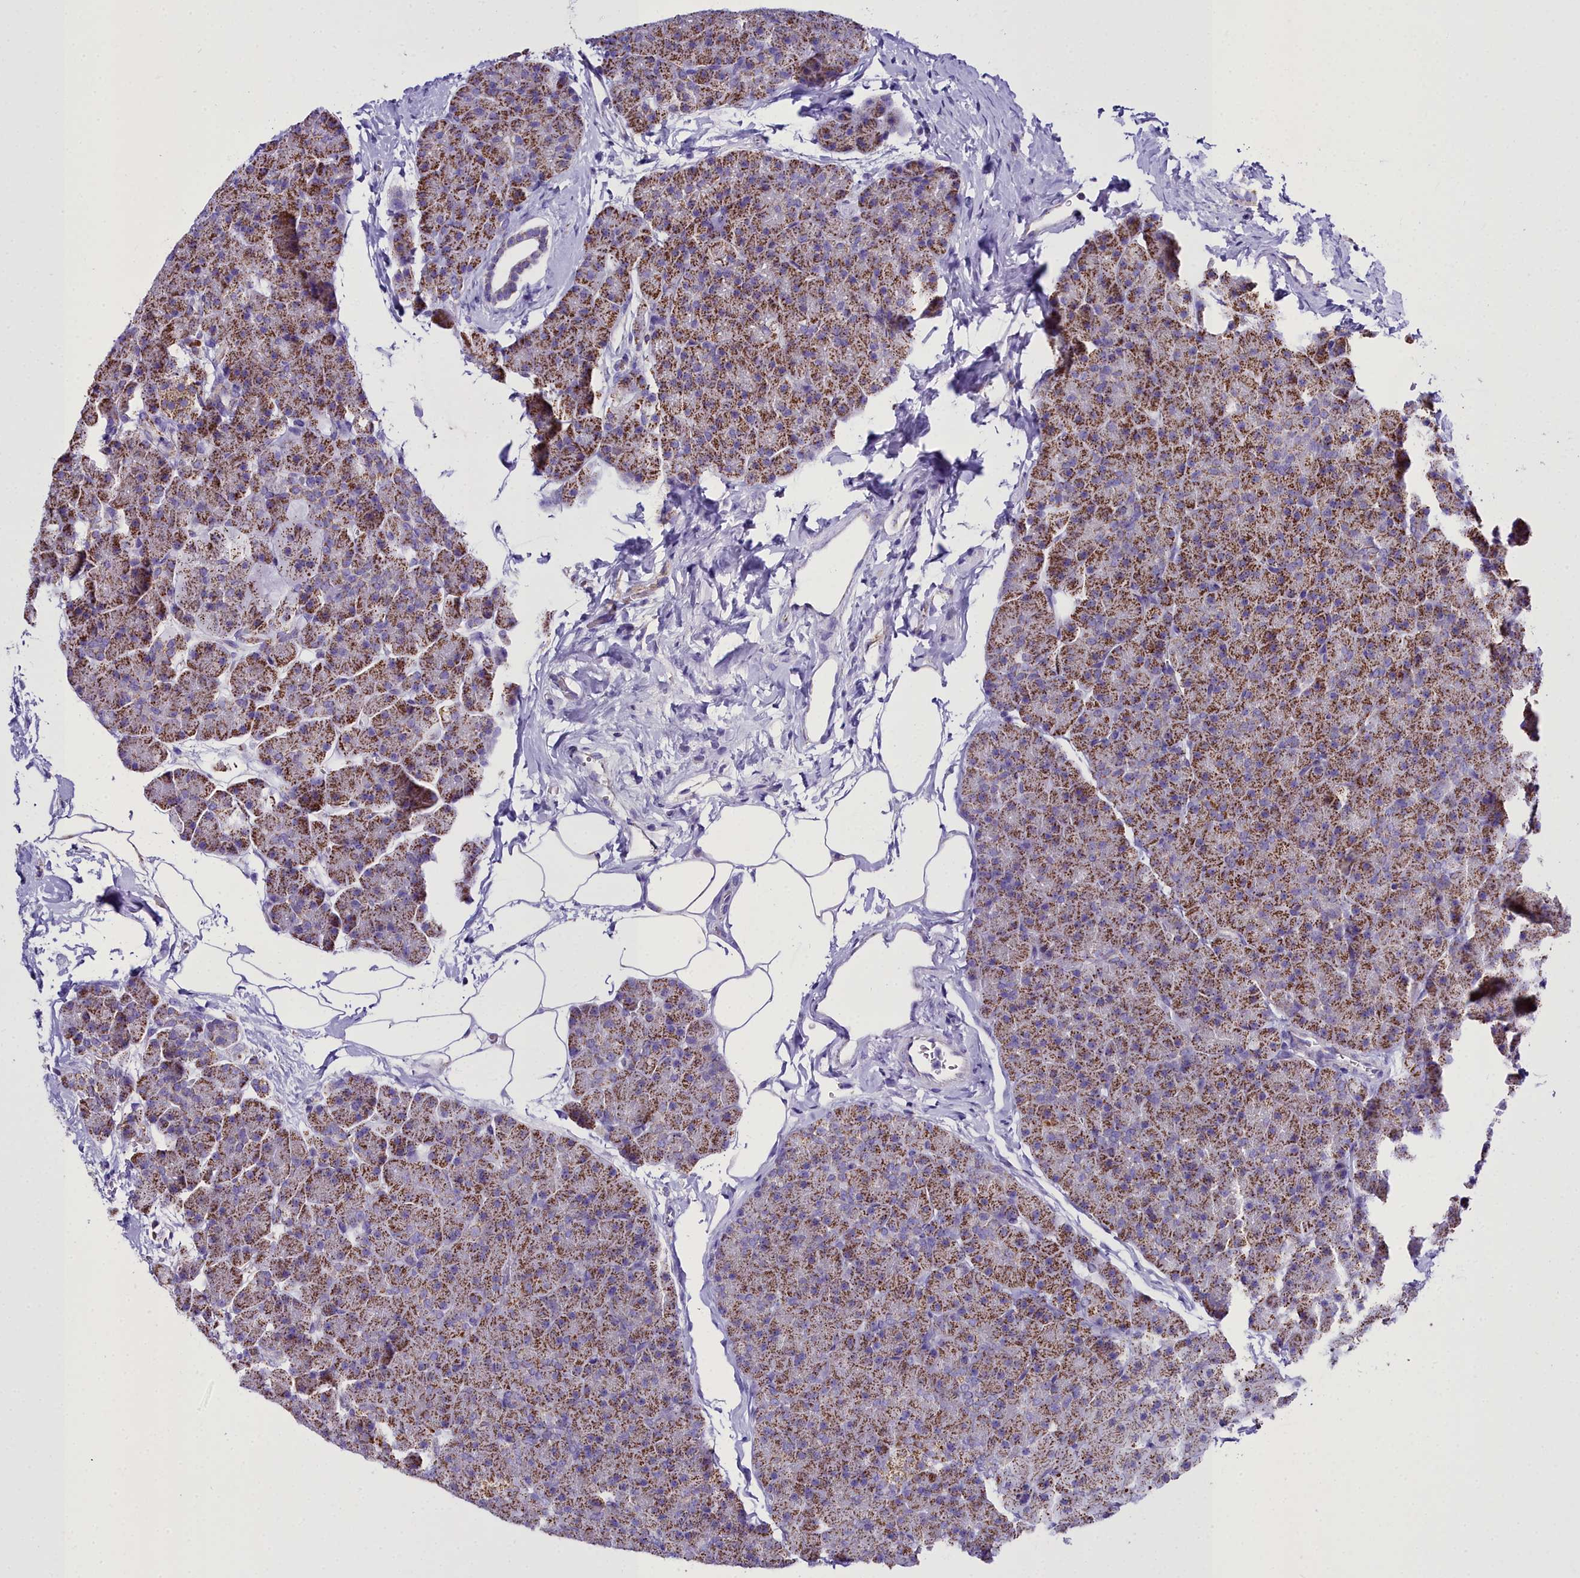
{"staining": {"intensity": "strong", "quantity": ">75%", "location": "cytoplasmic/membranous"}, "tissue": "pancreas", "cell_type": "Exocrine glandular cells", "image_type": "normal", "snomed": [{"axis": "morphology", "description": "Normal tissue, NOS"}, {"axis": "topography", "description": "Pancreas"}], "caption": "Normal pancreas demonstrates strong cytoplasmic/membranous expression in approximately >75% of exocrine glandular cells, visualized by immunohistochemistry.", "gene": "WDFY3", "patient": {"sex": "male", "age": 36}}